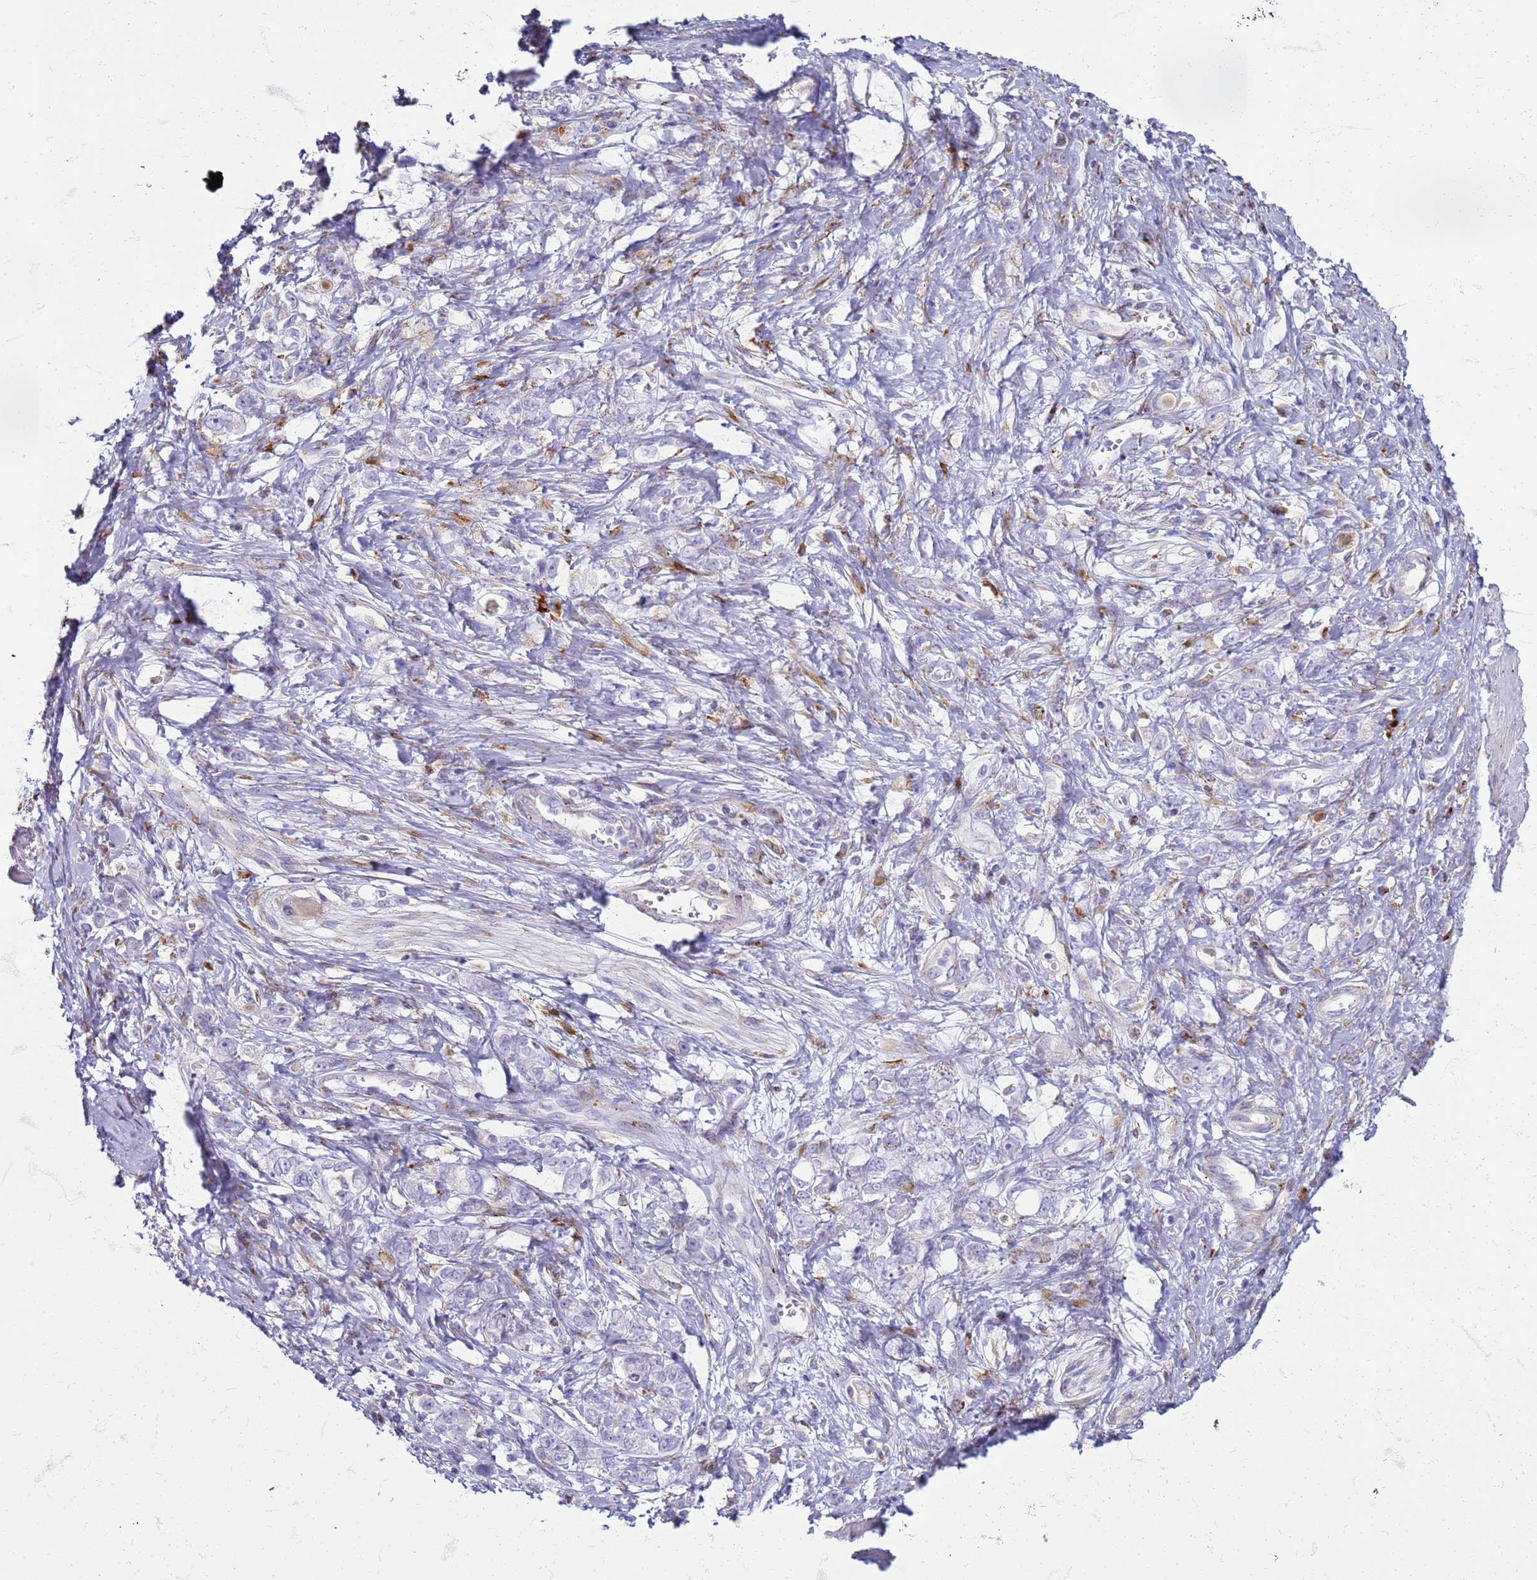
{"staining": {"intensity": "negative", "quantity": "none", "location": "none"}, "tissue": "stomach cancer", "cell_type": "Tumor cells", "image_type": "cancer", "snomed": [{"axis": "morphology", "description": "Adenocarcinoma, NOS"}, {"axis": "topography", "description": "Stomach"}], "caption": "A high-resolution histopathology image shows immunohistochemistry (IHC) staining of stomach adenocarcinoma, which demonstrates no significant expression in tumor cells.", "gene": "PDK3", "patient": {"sex": "female", "age": 76}}